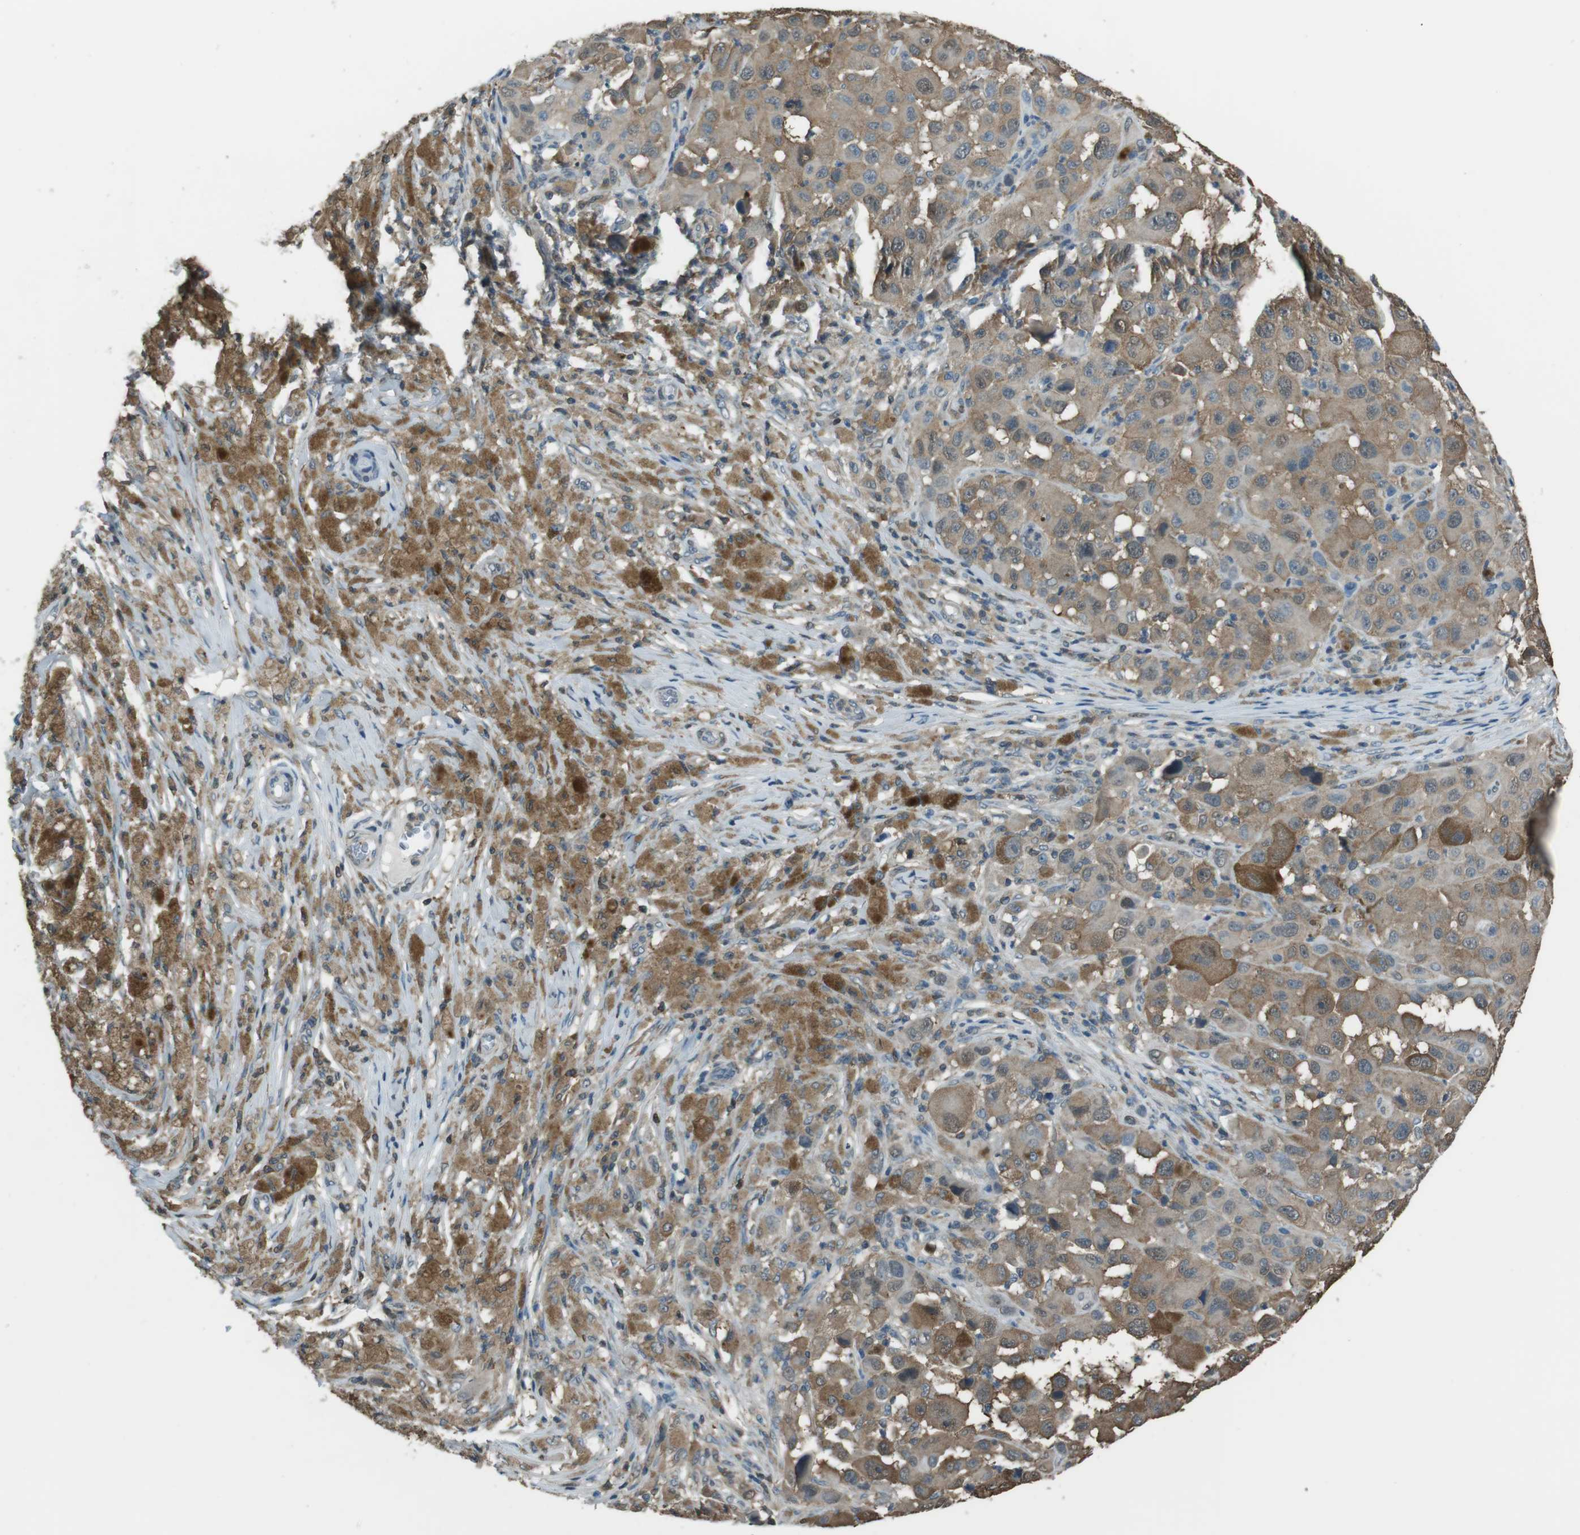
{"staining": {"intensity": "moderate", "quantity": ">75%", "location": "cytoplasmic/membranous,nuclear"}, "tissue": "melanoma", "cell_type": "Tumor cells", "image_type": "cancer", "snomed": [{"axis": "morphology", "description": "Malignant melanoma, NOS"}, {"axis": "topography", "description": "Skin"}], "caption": "Immunohistochemistry (IHC) (DAB) staining of human melanoma reveals moderate cytoplasmic/membranous and nuclear protein positivity in approximately >75% of tumor cells. The staining was performed using DAB to visualize the protein expression in brown, while the nuclei were stained in blue with hematoxylin (Magnification: 20x).", "gene": "TWSG1", "patient": {"sex": "male", "age": 96}}